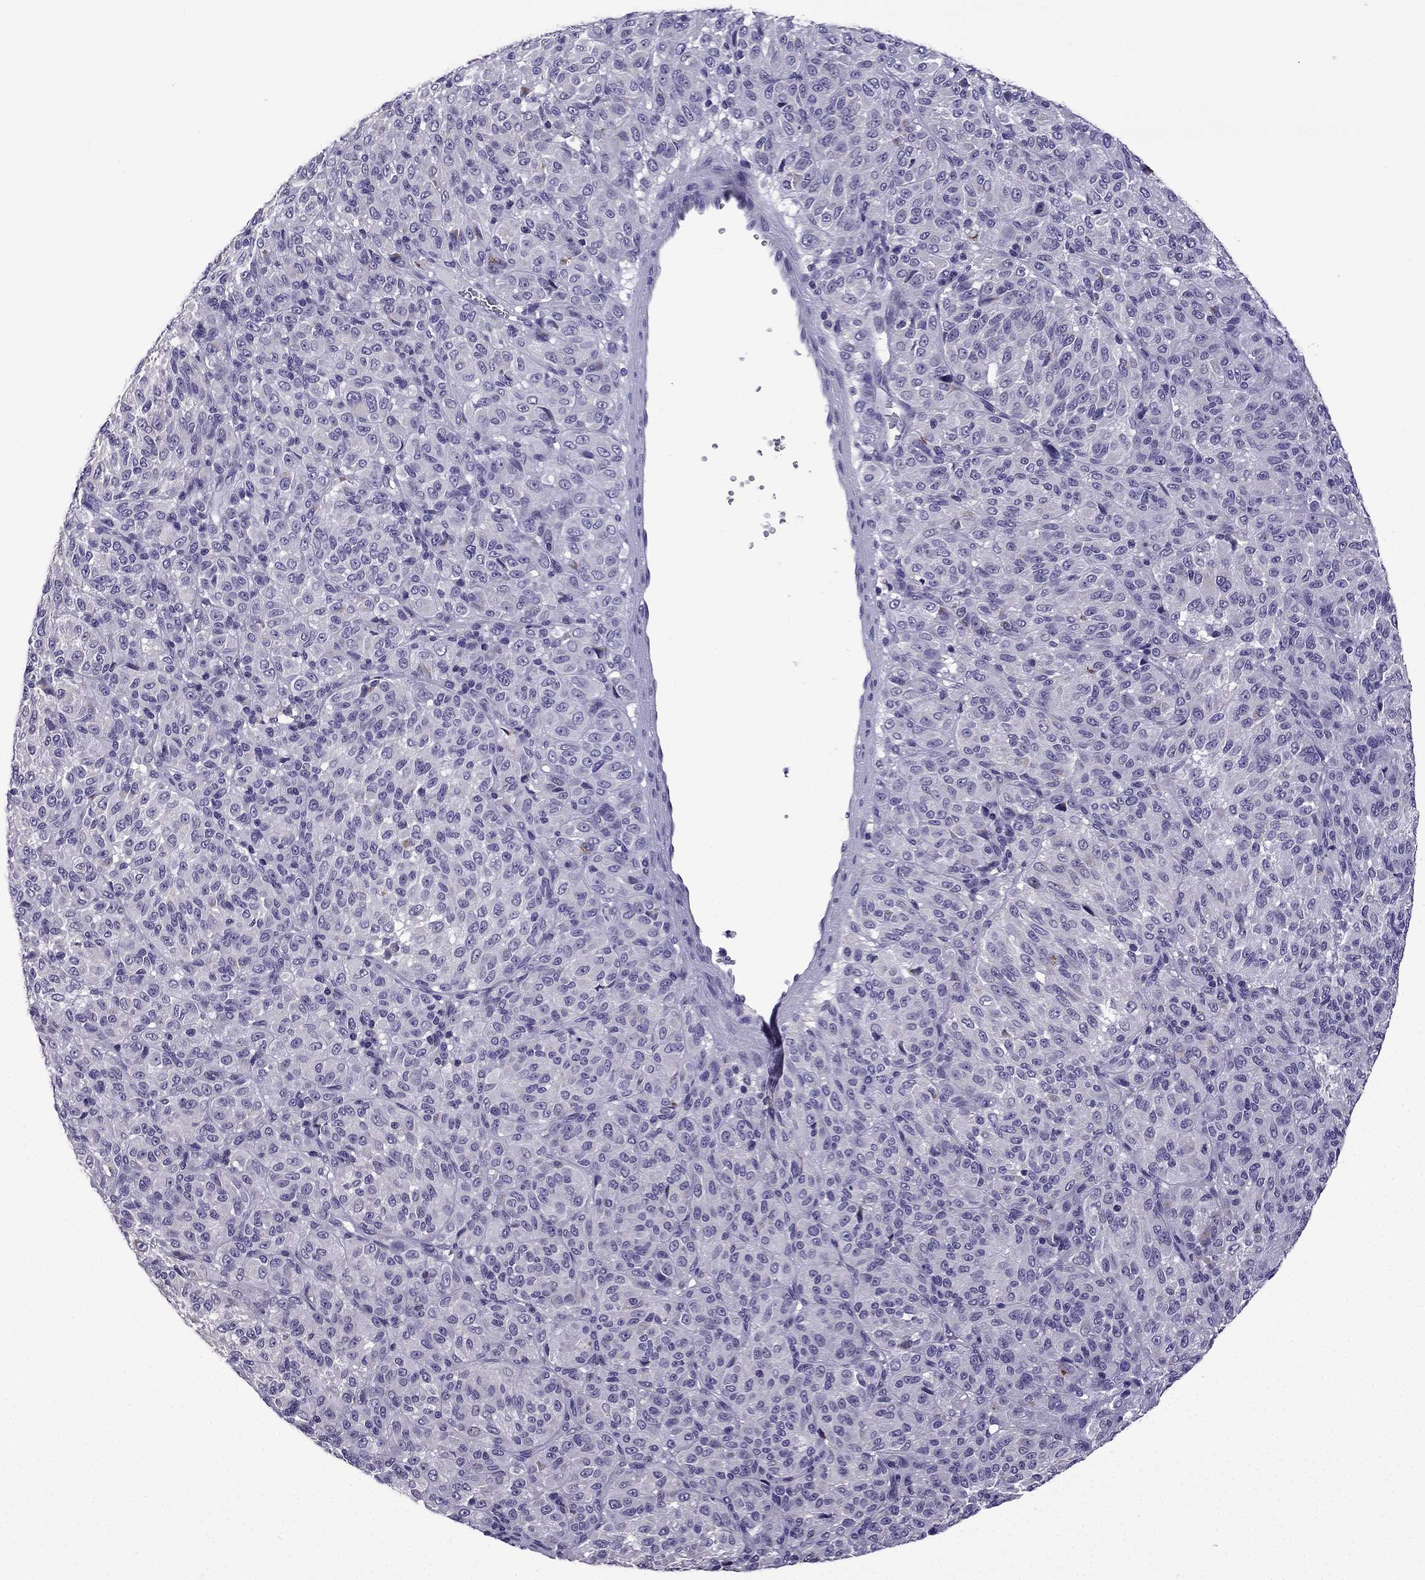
{"staining": {"intensity": "negative", "quantity": "none", "location": "none"}, "tissue": "melanoma", "cell_type": "Tumor cells", "image_type": "cancer", "snomed": [{"axis": "morphology", "description": "Malignant melanoma, Metastatic site"}, {"axis": "topography", "description": "Brain"}], "caption": "This micrograph is of malignant melanoma (metastatic site) stained with immunohistochemistry (IHC) to label a protein in brown with the nuclei are counter-stained blue. There is no staining in tumor cells.", "gene": "TTN", "patient": {"sex": "female", "age": 56}}